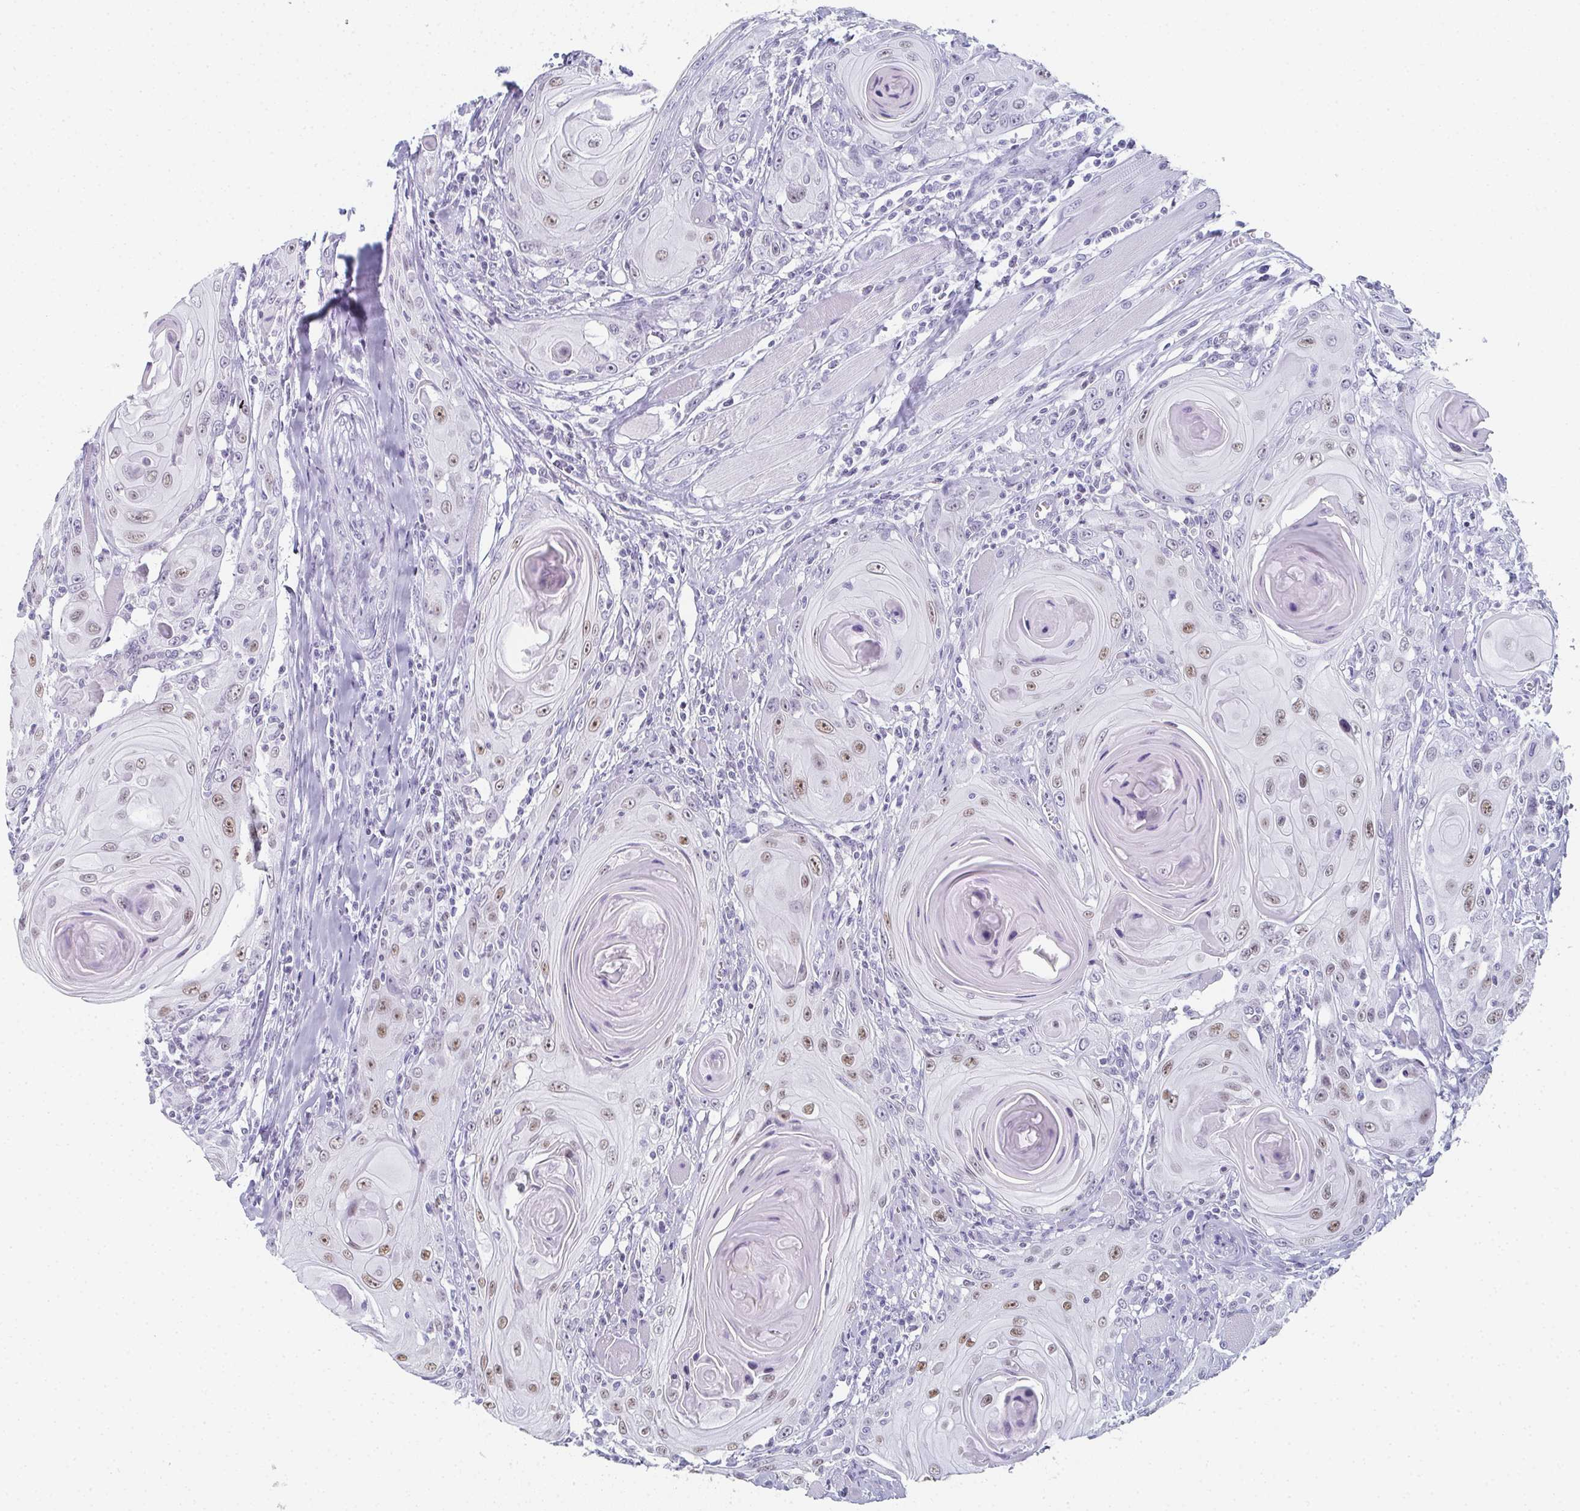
{"staining": {"intensity": "moderate", "quantity": ">75%", "location": "nuclear"}, "tissue": "head and neck cancer", "cell_type": "Tumor cells", "image_type": "cancer", "snomed": [{"axis": "morphology", "description": "Squamous cell carcinoma, NOS"}, {"axis": "topography", "description": "Head-Neck"}], "caption": "This is a histology image of immunohistochemistry (IHC) staining of head and neck squamous cell carcinoma, which shows moderate positivity in the nuclear of tumor cells.", "gene": "PYCR3", "patient": {"sex": "female", "age": 80}}